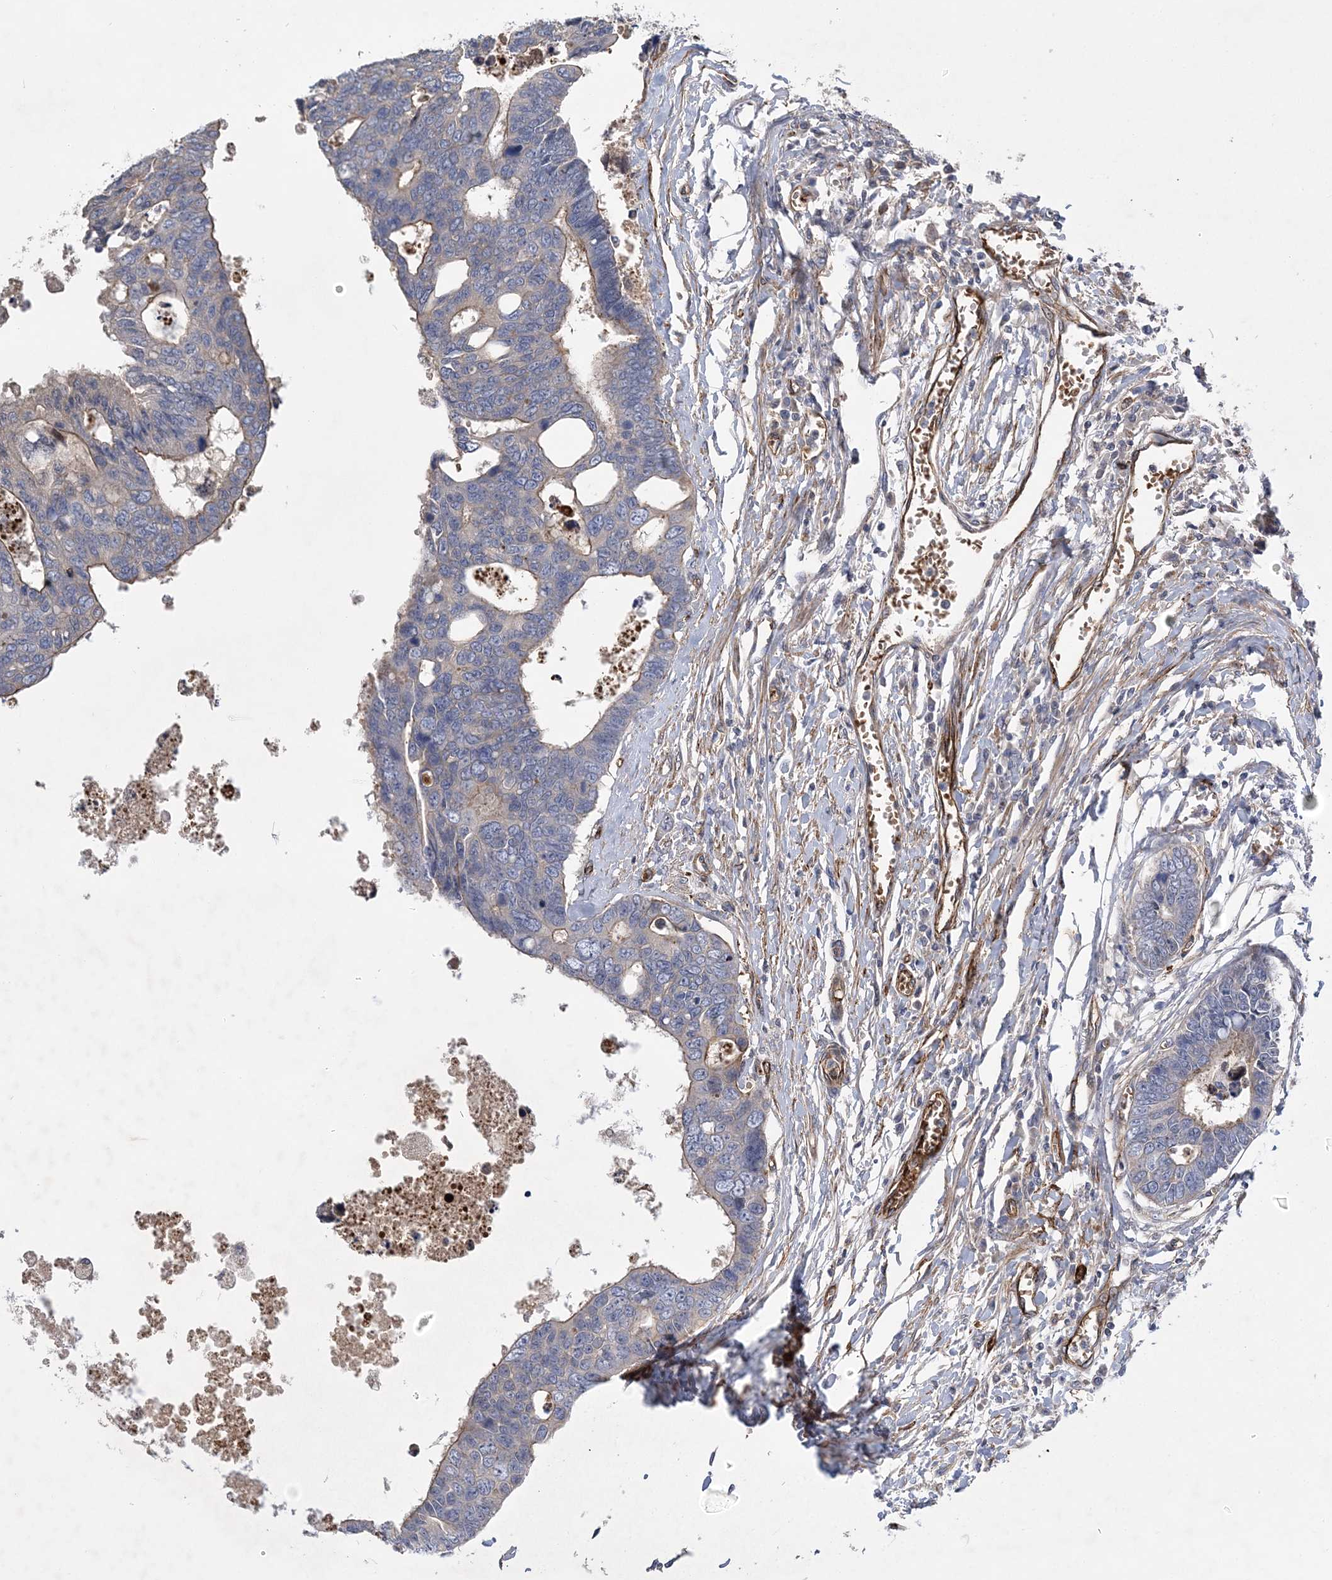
{"staining": {"intensity": "weak", "quantity": "25%-75%", "location": "cytoplasmic/membranous"}, "tissue": "colorectal cancer", "cell_type": "Tumor cells", "image_type": "cancer", "snomed": [{"axis": "morphology", "description": "Adenocarcinoma, NOS"}, {"axis": "topography", "description": "Rectum"}], "caption": "Weak cytoplasmic/membranous positivity is present in approximately 25%-75% of tumor cells in colorectal adenocarcinoma.", "gene": "CALN1", "patient": {"sex": "male", "age": 84}}